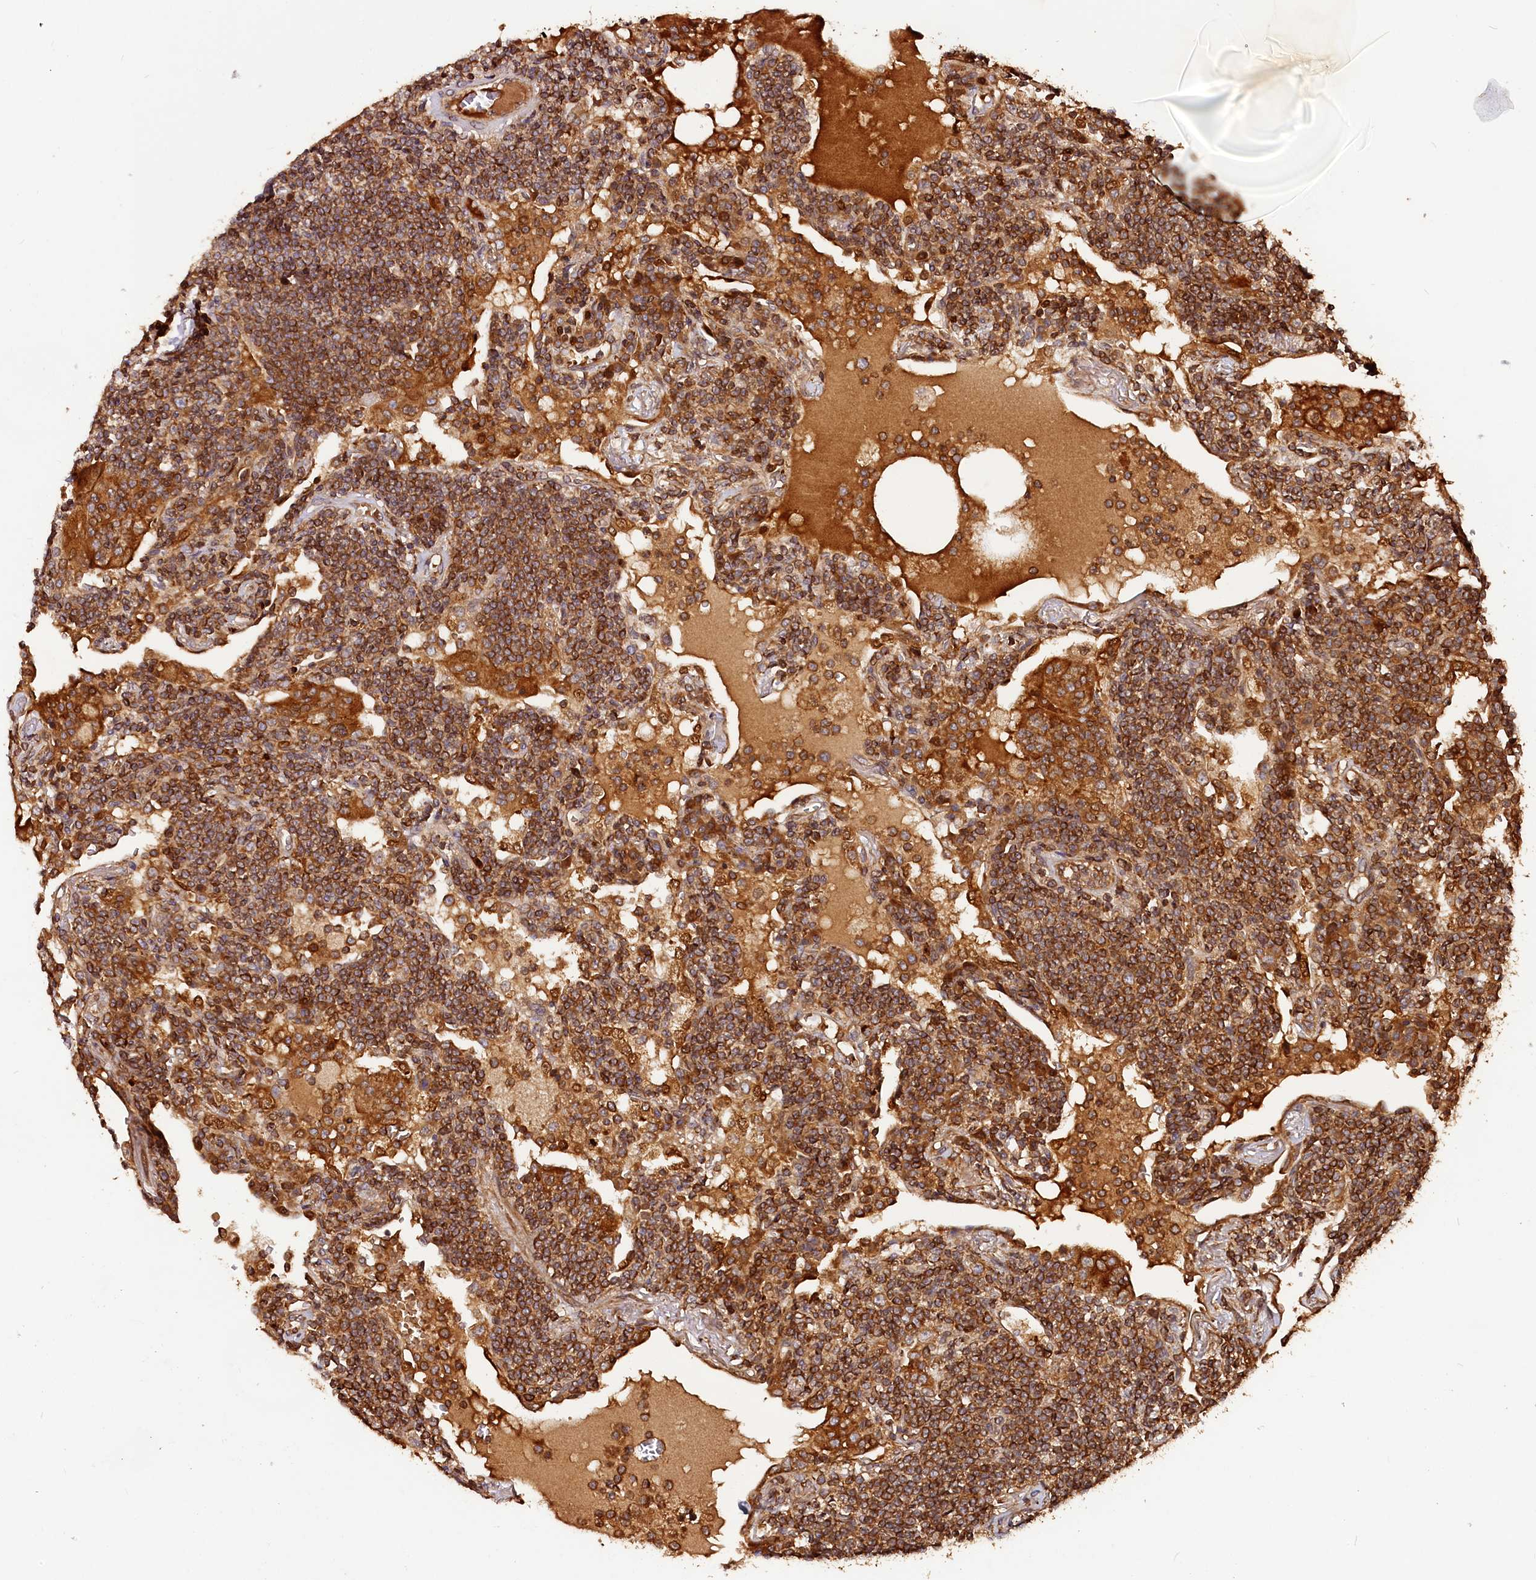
{"staining": {"intensity": "strong", "quantity": ">75%", "location": "cytoplasmic/membranous"}, "tissue": "lymphoma", "cell_type": "Tumor cells", "image_type": "cancer", "snomed": [{"axis": "morphology", "description": "Malignant lymphoma, non-Hodgkin's type, Low grade"}, {"axis": "topography", "description": "Lung"}], "caption": "Low-grade malignant lymphoma, non-Hodgkin's type stained with a brown dye exhibits strong cytoplasmic/membranous positive expression in approximately >75% of tumor cells.", "gene": "HMOX2", "patient": {"sex": "female", "age": 71}}